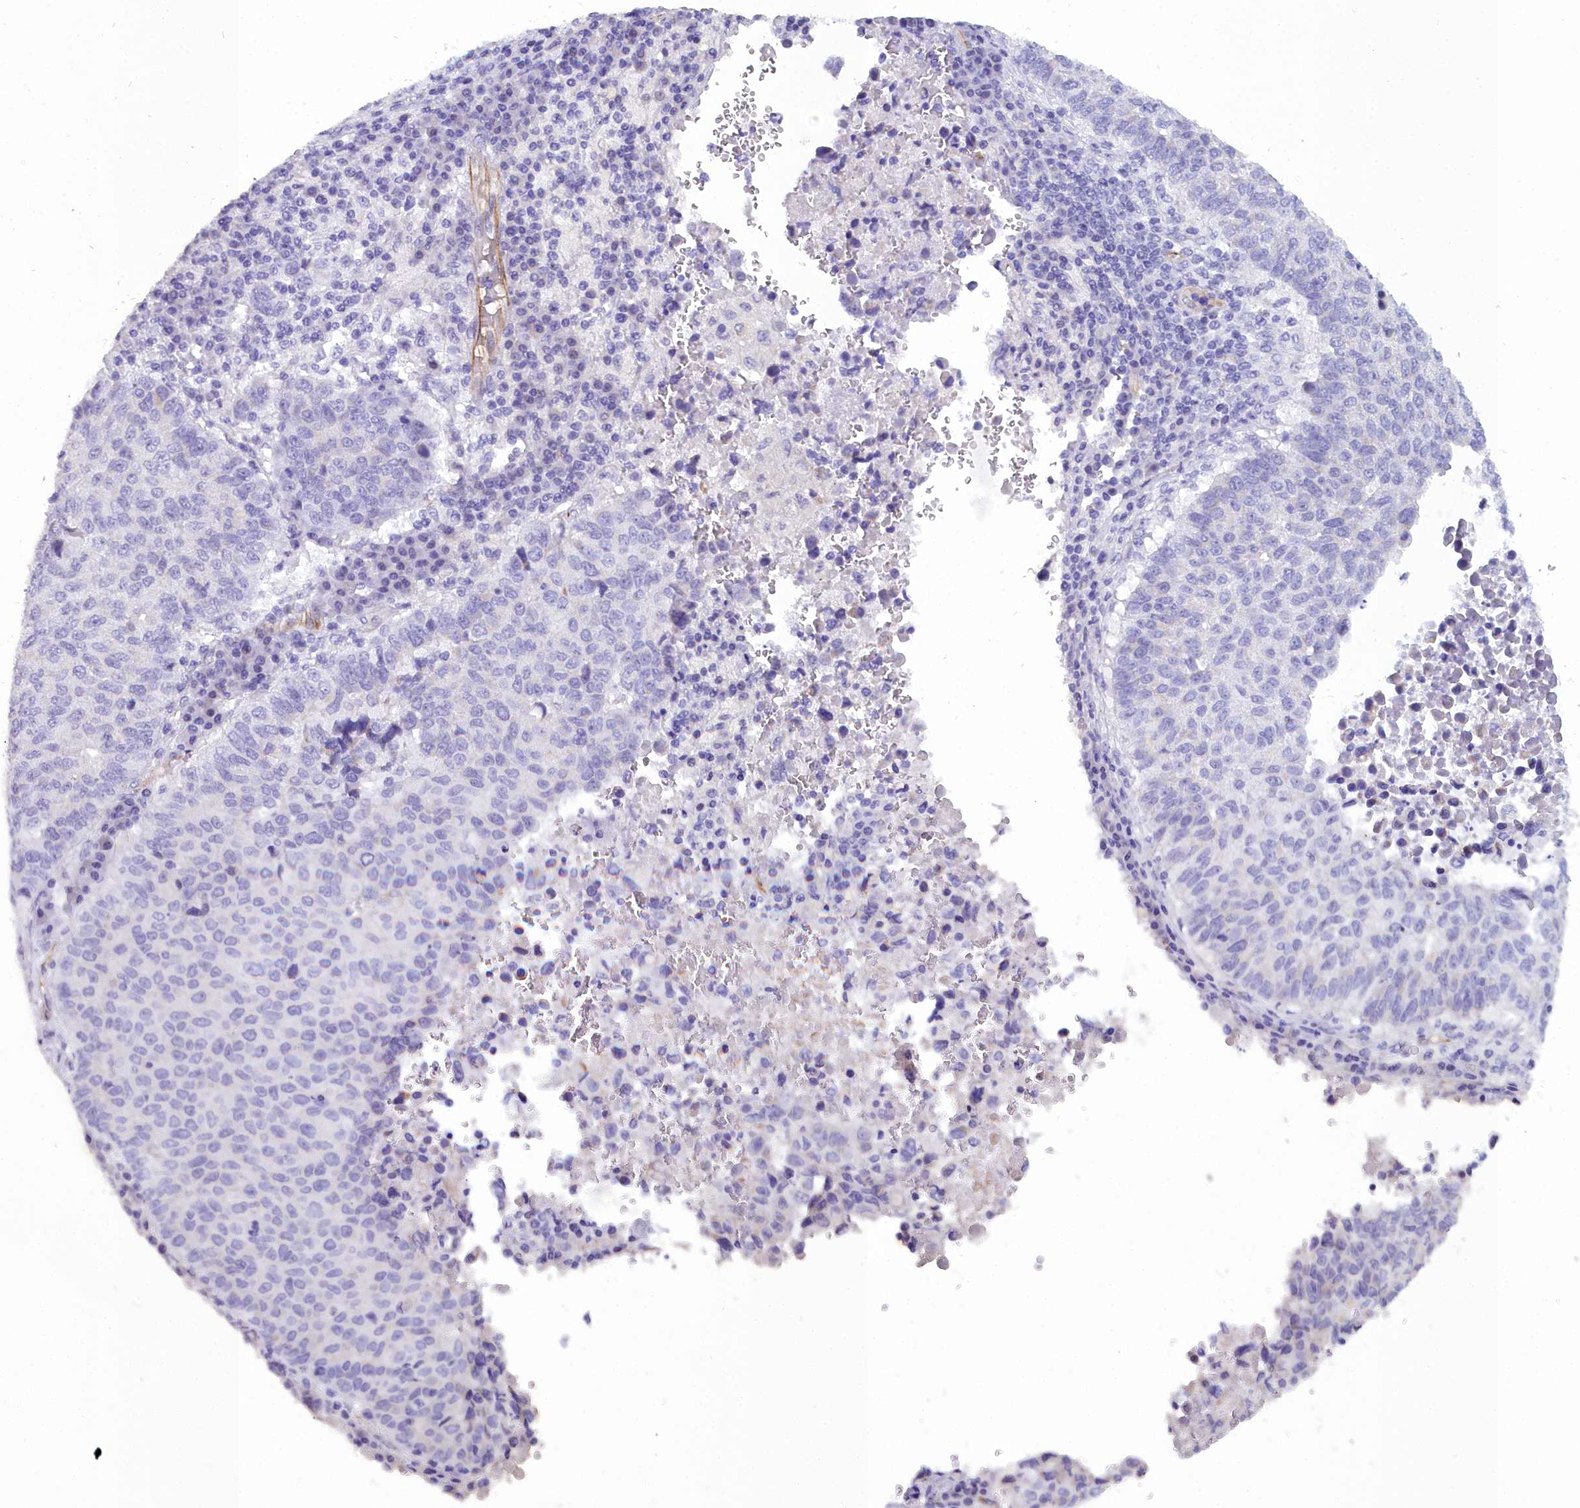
{"staining": {"intensity": "negative", "quantity": "none", "location": "none"}, "tissue": "lung cancer", "cell_type": "Tumor cells", "image_type": "cancer", "snomed": [{"axis": "morphology", "description": "Squamous cell carcinoma, NOS"}, {"axis": "topography", "description": "Lung"}], "caption": "The photomicrograph reveals no significant staining in tumor cells of lung cancer (squamous cell carcinoma).", "gene": "TIMM22", "patient": {"sex": "male", "age": 73}}